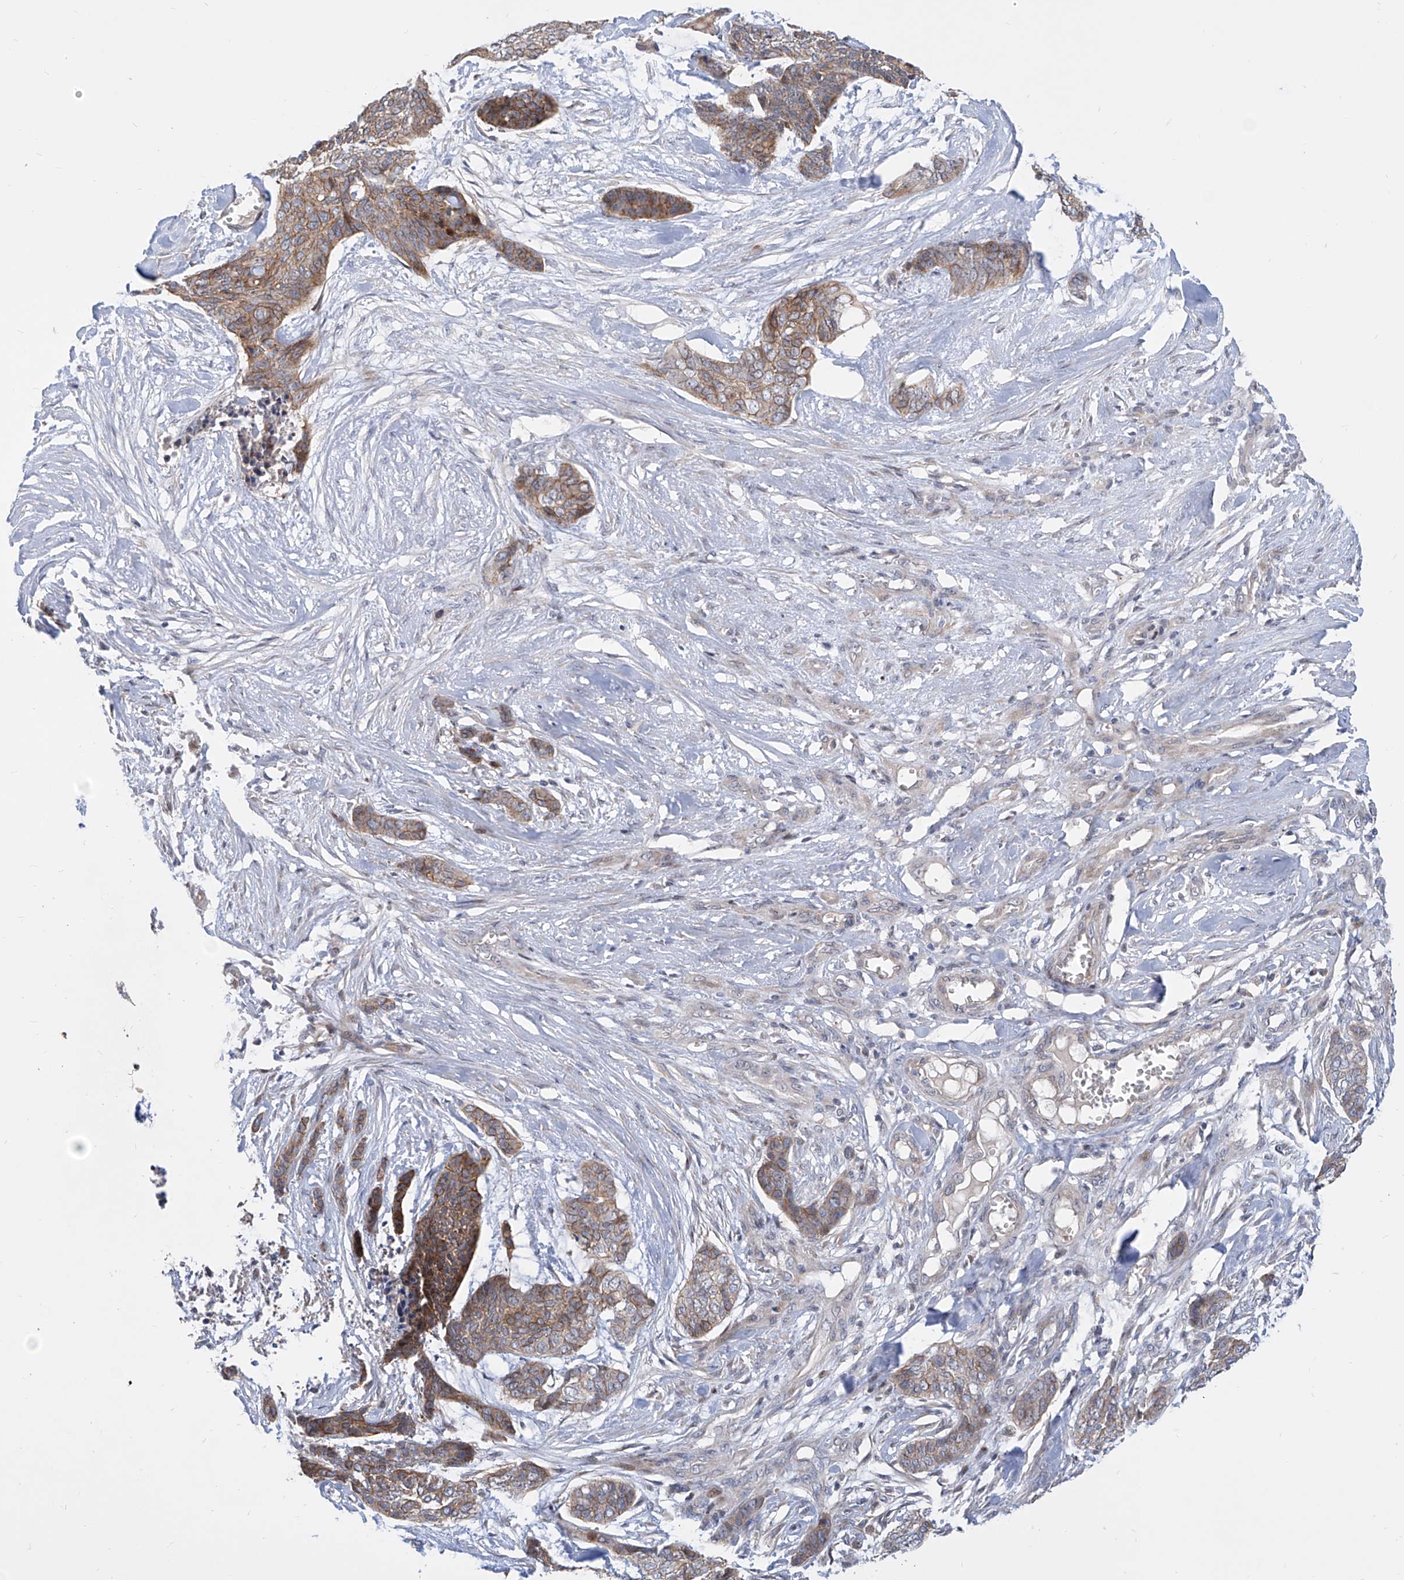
{"staining": {"intensity": "moderate", "quantity": ">75%", "location": "cytoplasmic/membranous"}, "tissue": "skin cancer", "cell_type": "Tumor cells", "image_type": "cancer", "snomed": [{"axis": "morphology", "description": "Basal cell carcinoma"}, {"axis": "topography", "description": "Skin"}], "caption": "There is medium levels of moderate cytoplasmic/membranous expression in tumor cells of skin basal cell carcinoma, as demonstrated by immunohistochemical staining (brown color).", "gene": "LRRC1", "patient": {"sex": "female", "age": 64}}